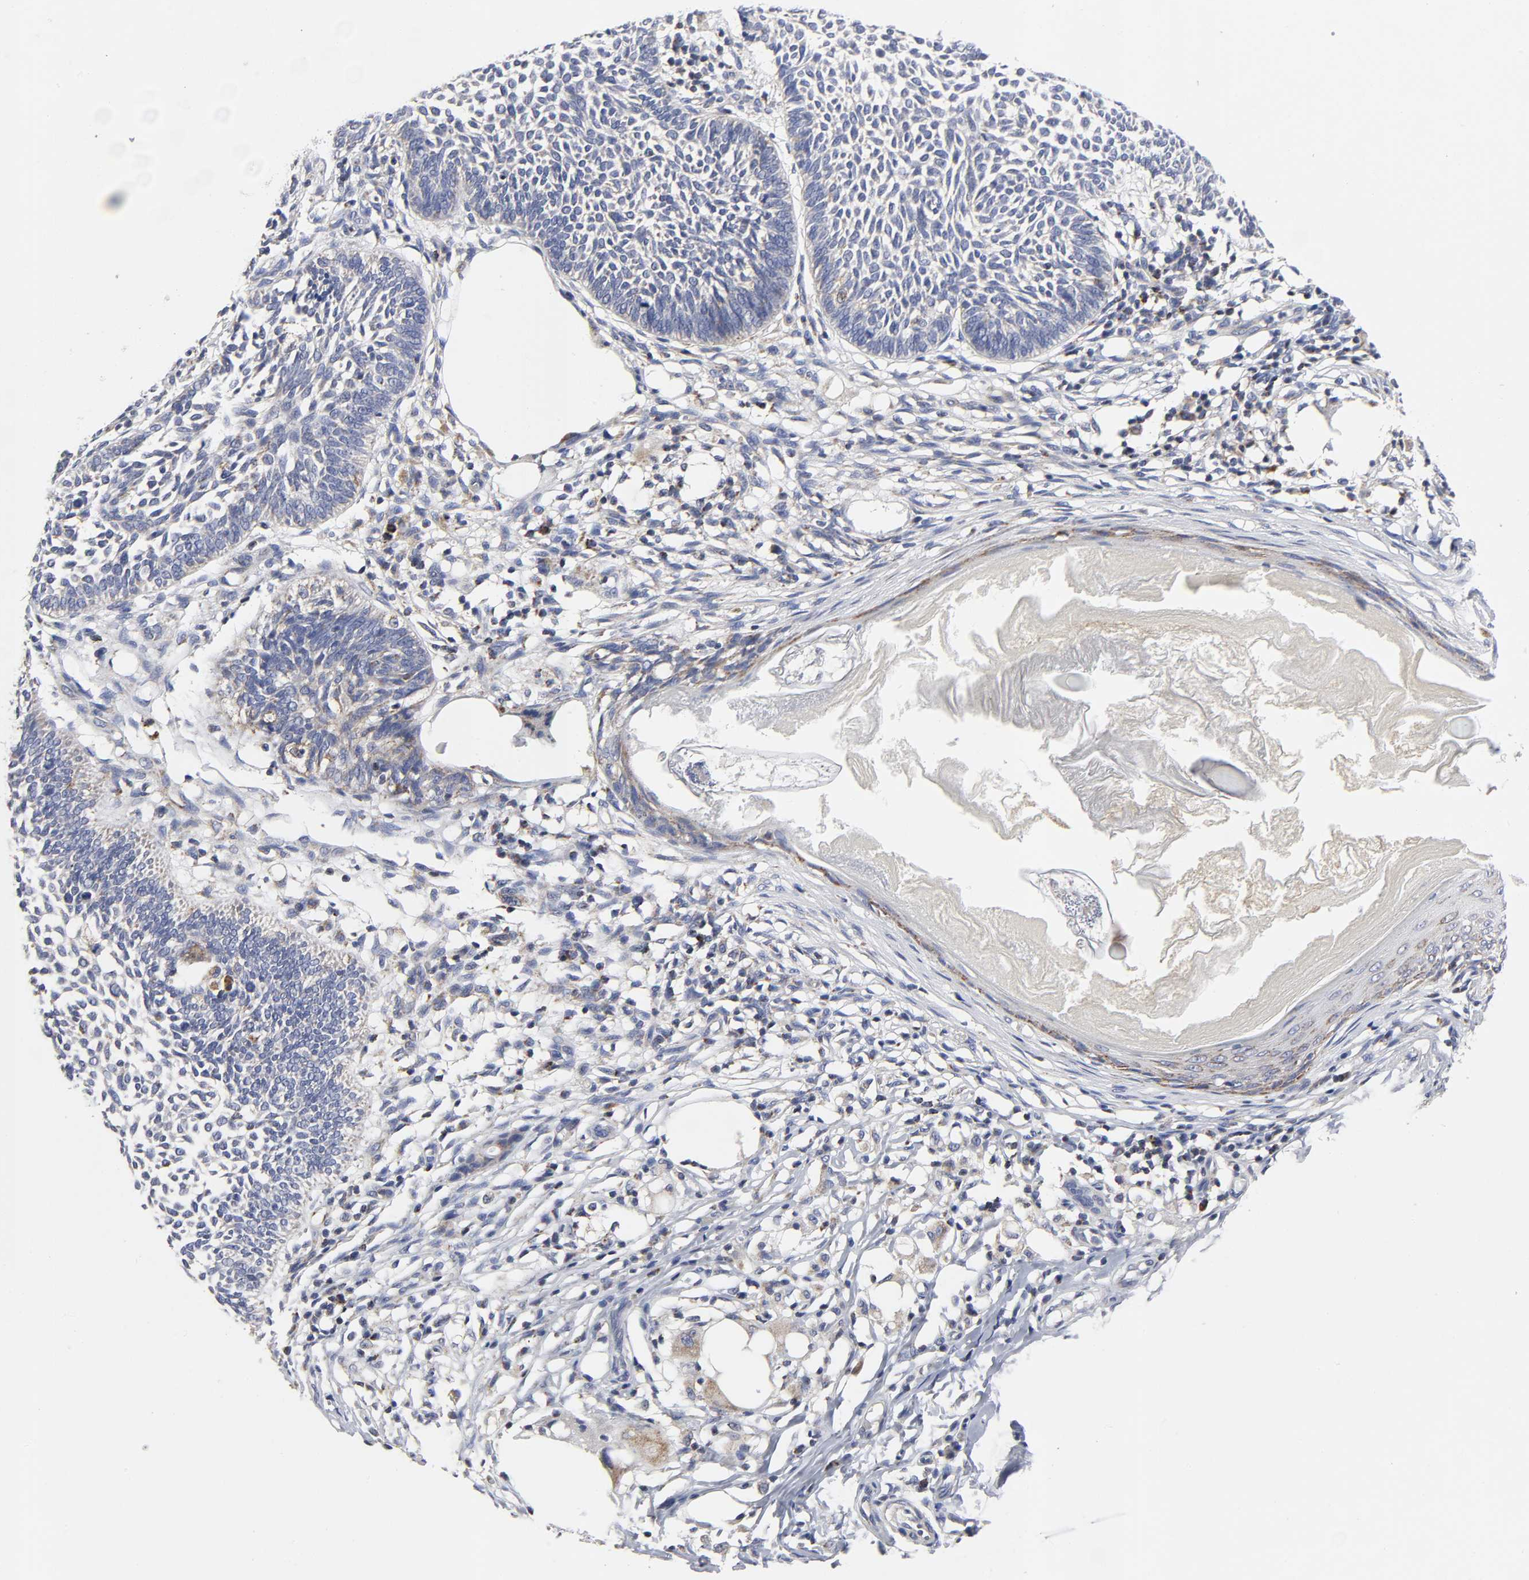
{"staining": {"intensity": "weak", "quantity": "<25%", "location": "cytoplasmic/membranous"}, "tissue": "skin cancer", "cell_type": "Tumor cells", "image_type": "cancer", "snomed": [{"axis": "morphology", "description": "Normal tissue, NOS"}, {"axis": "morphology", "description": "Basal cell carcinoma"}, {"axis": "topography", "description": "Skin"}], "caption": "Human skin cancer stained for a protein using immunohistochemistry (IHC) exhibits no expression in tumor cells.", "gene": "AOPEP", "patient": {"sex": "male", "age": 87}}